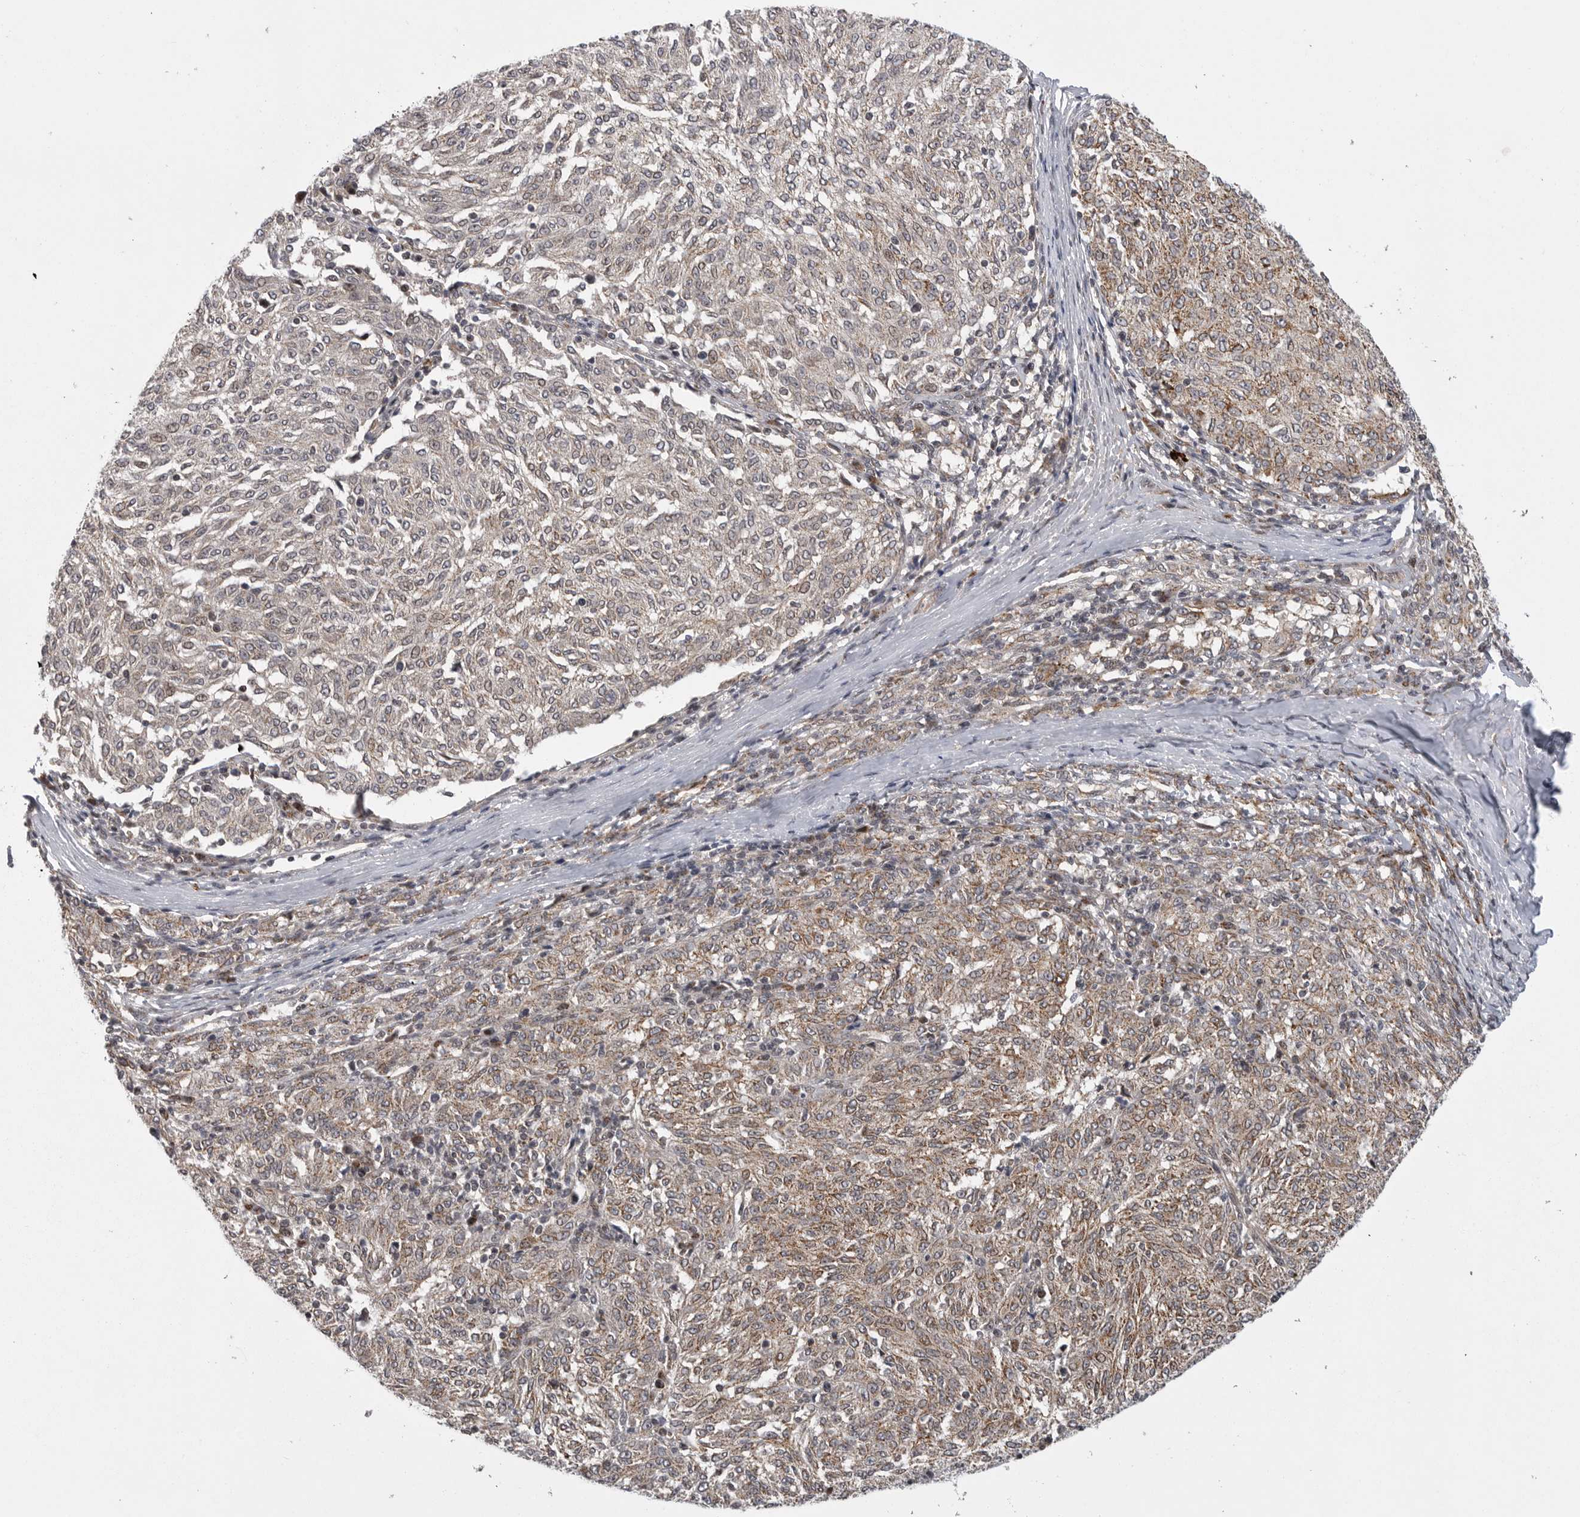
{"staining": {"intensity": "weak", "quantity": ">75%", "location": "cytoplasmic/membranous"}, "tissue": "melanoma", "cell_type": "Tumor cells", "image_type": "cancer", "snomed": [{"axis": "morphology", "description": "Malignant melanoma, NOS"}, {"axis": "topography", "description": "Skin"}], "caption": "This photomicrograph exhibits immunohistochemistry (IHC) staining of human melanoma, with low weak cytoplasmic/membranous staining in about >75% of tumor cells.", "gene": "TMPRSS11F", "patient": {"sex": "female", "age": 72}}